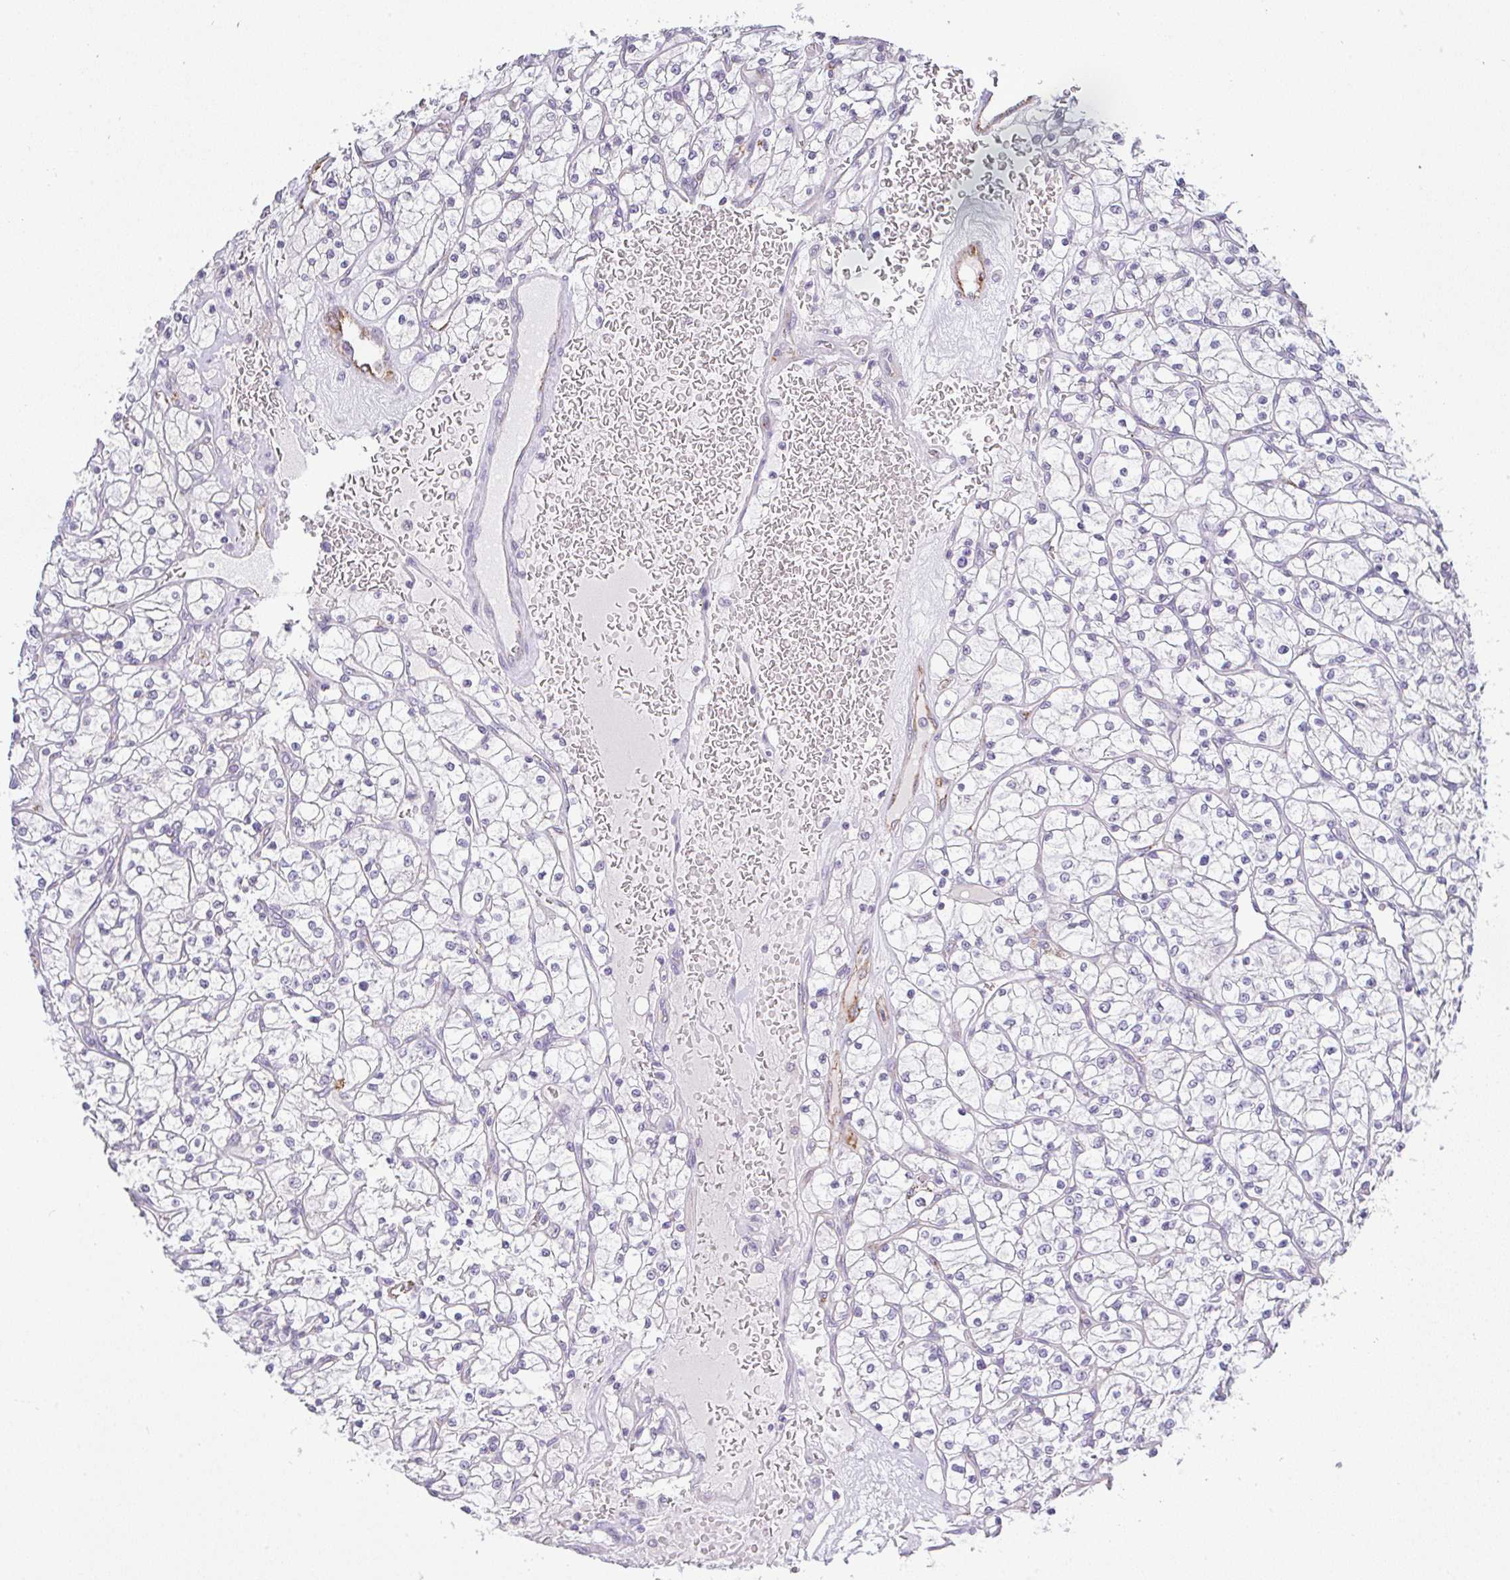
{"staining": {"intensity": "negative", "quantity": "none", "location": "none"}, "tissue": "renal cancer", "cell_type": "Tumor cells", "image_type": "cancer", "snomed": [{"axis": "morphology", "description": "Adenocarcinoma, NOS"}, {"axis": "topography", "description": "Kidney"}], "caption": "Immunohistochemical staining of human renal adenocarcinoma shows no significant expression in tumor cells.", "gene": "PLCD4", "patient": {"sex": "female", "age": 64}}